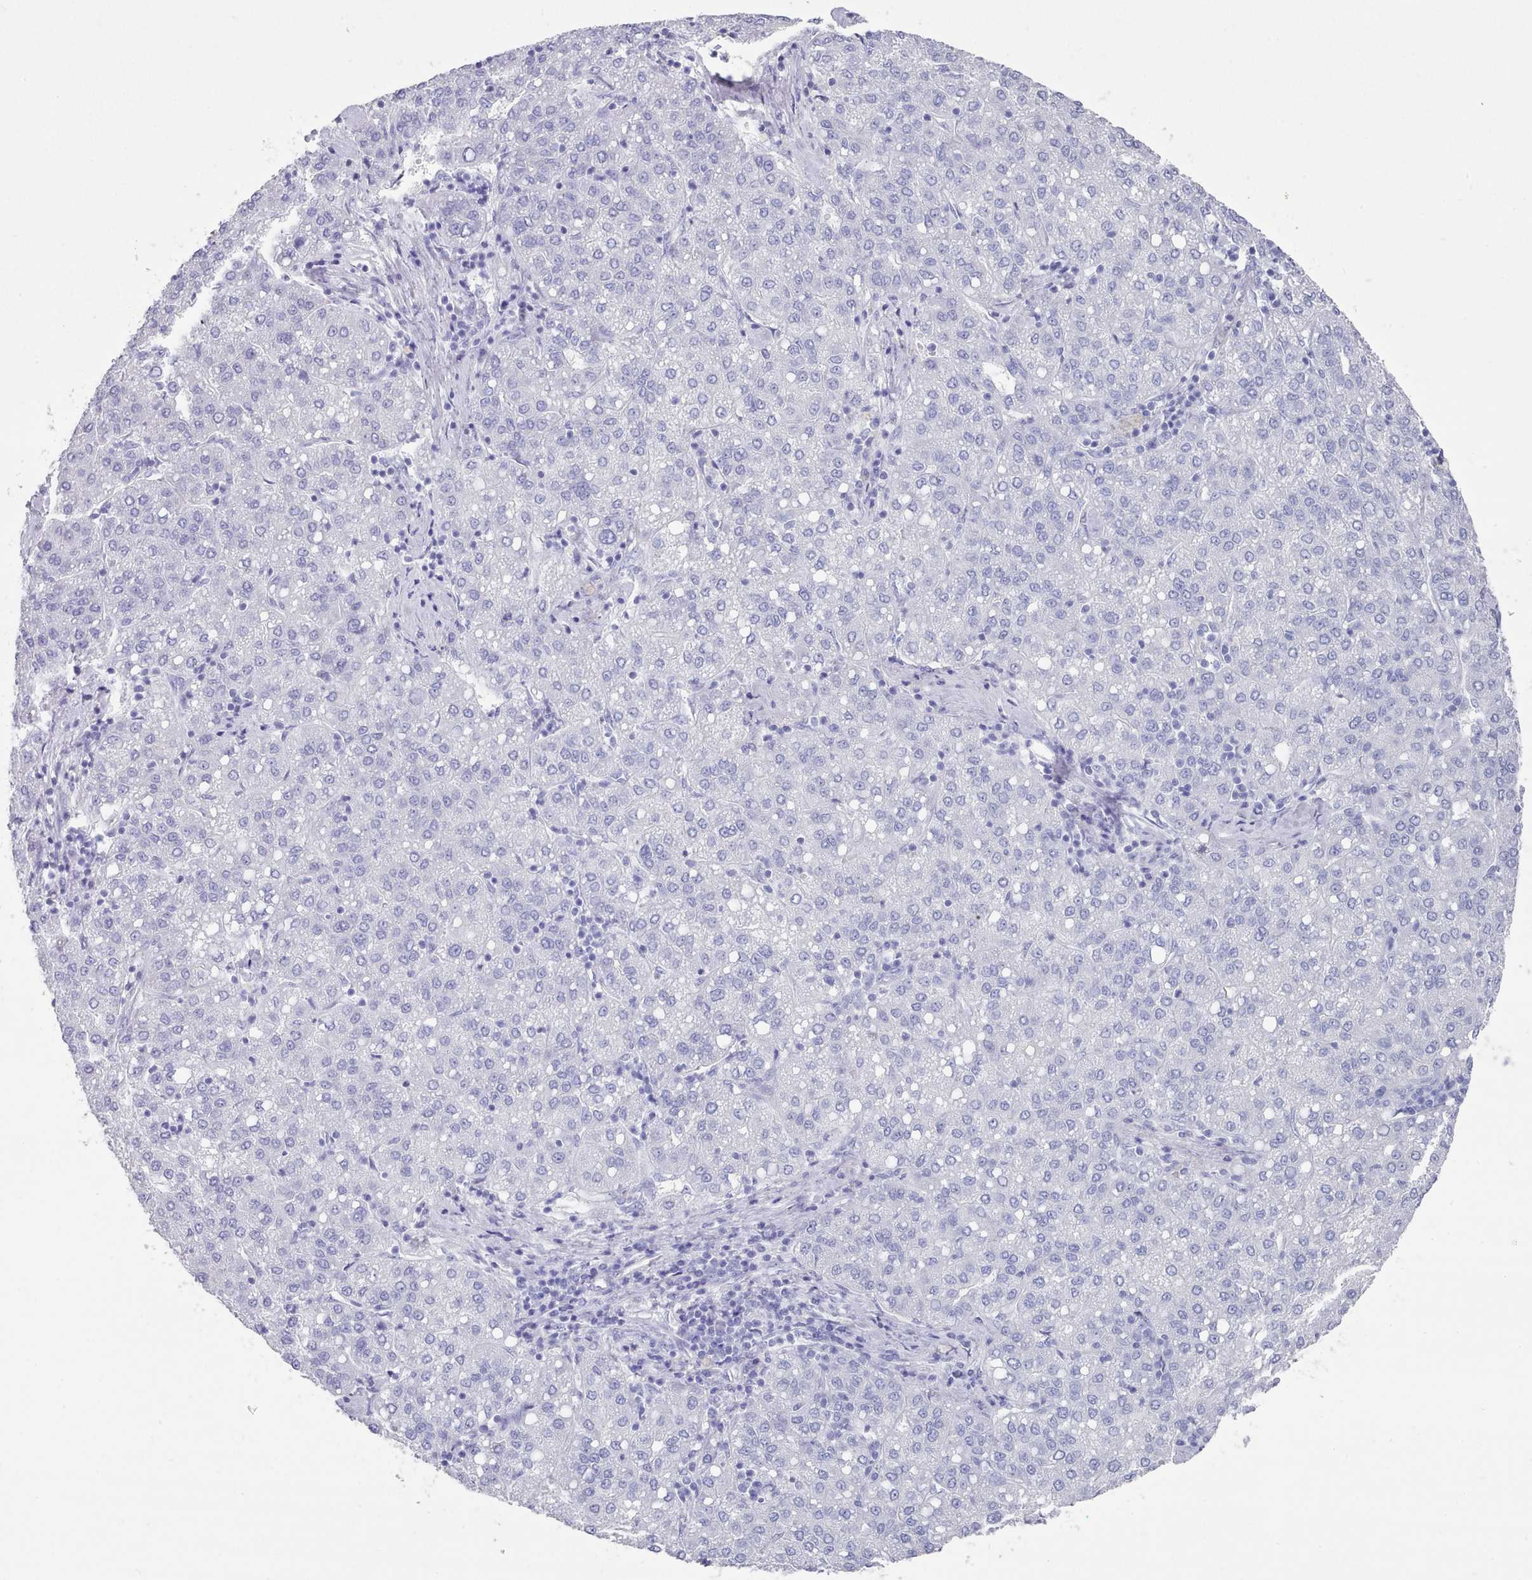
{"staining": {"intensity": "negative", "quantity": "none", "location": "none"}, "tissue": "liver cancer", "cell_type": "Tumor cells", "image_type": "cancer", "snomed": [{"axis": "morphology", "description": "Carcinoma, Hepatocellular, NOS"}, {"axis": "topography", "description": "Liver"}], "caption": "High magnification brightfield microscopy of liver cancer (hepatocellular carcinoma) stained with DAB (3,3'-diaminobenzidine) (brown) and counterstained with hematoxylin (blue): tumor cells show no significant positivity.", "gene": "LRRC37A", "patient": {"sex": "male", "age": 65}}